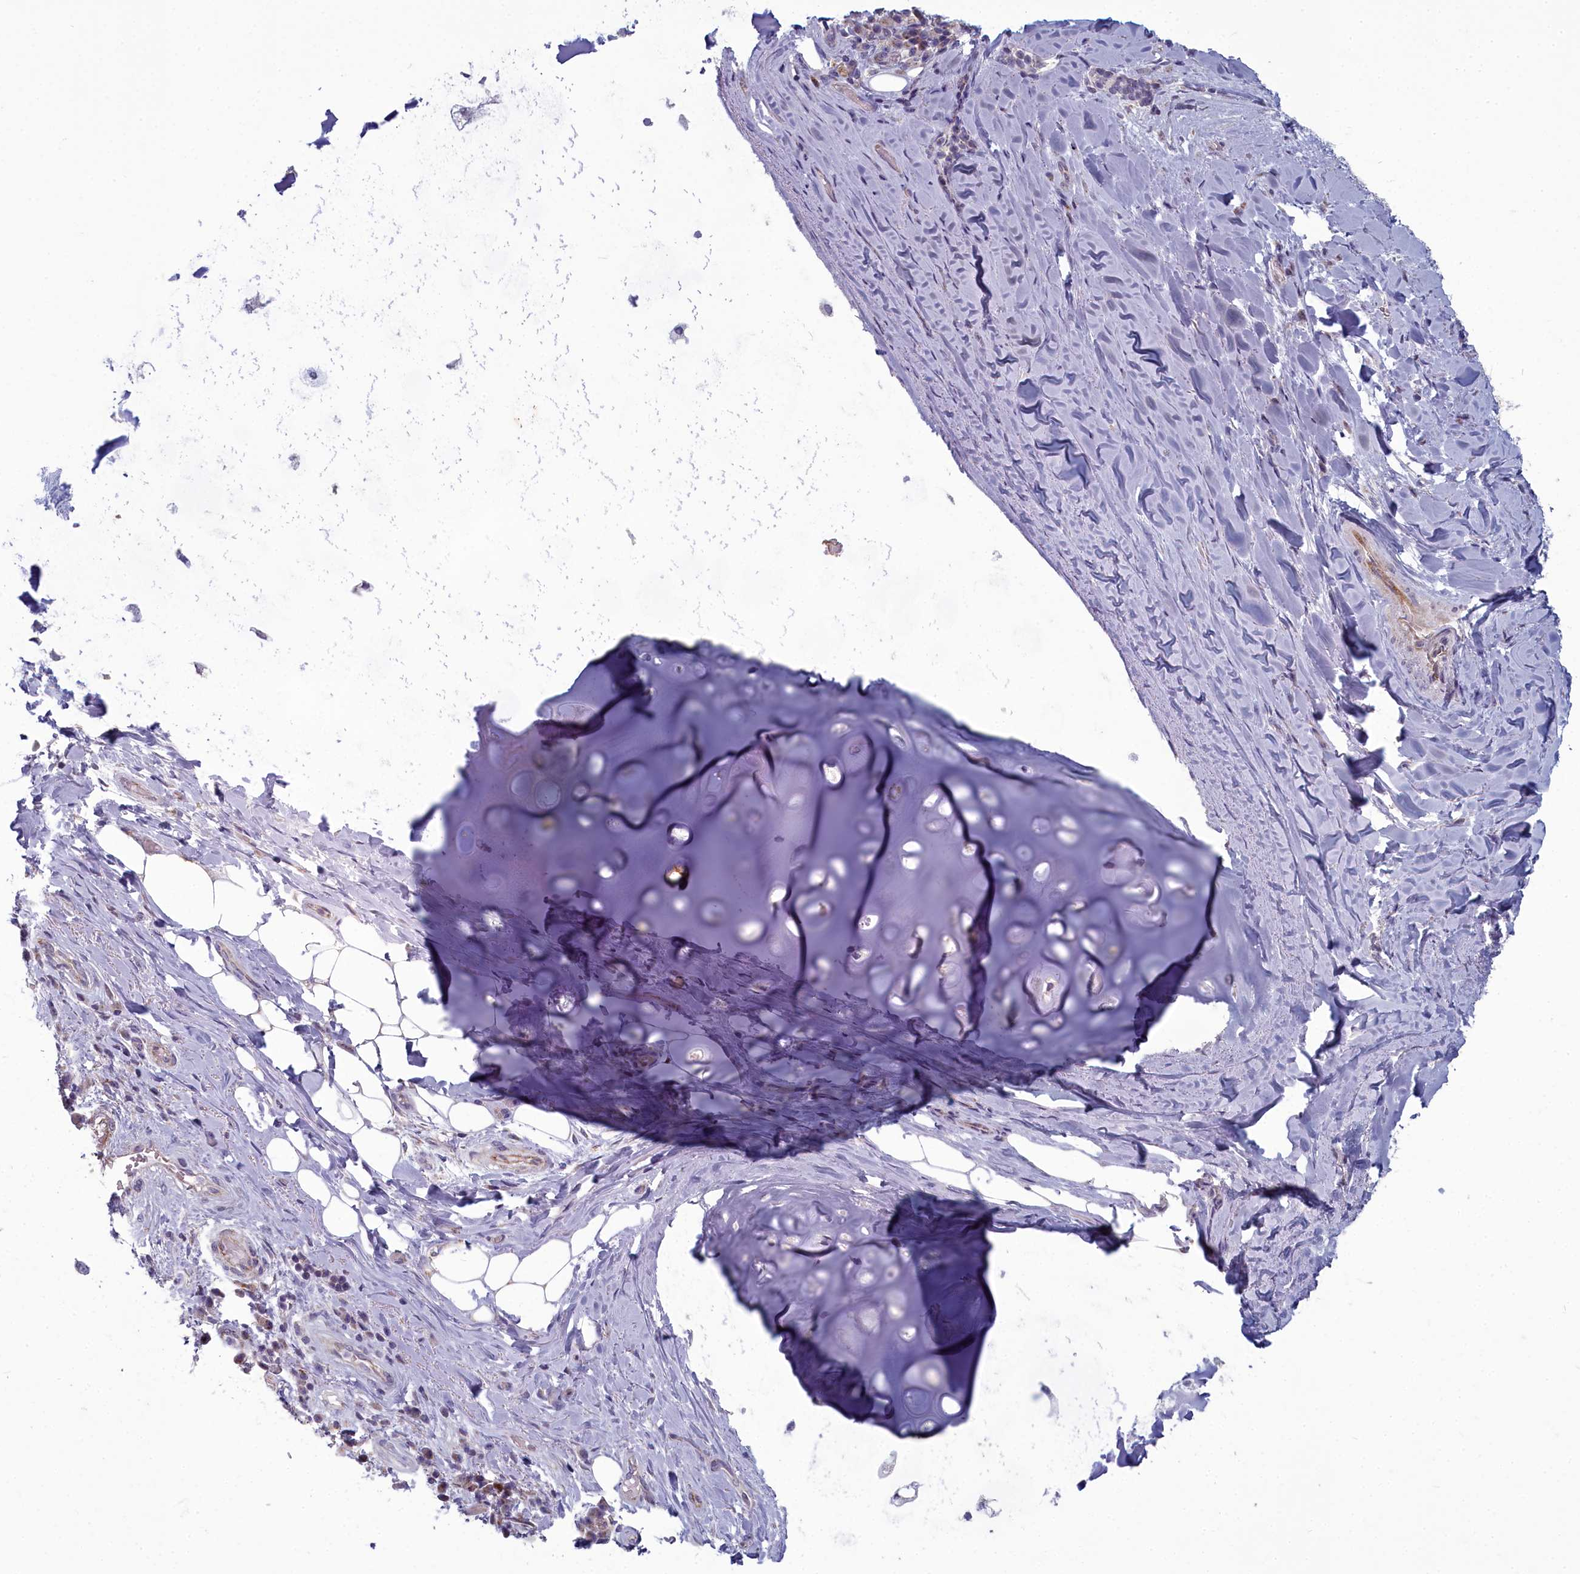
{"staining": {"intensity": "negative", "quantity": "none", "location": "none"}, "tissue": "adipose tissue", "cell_type": "Adipocytes", "image_type": "normal", "snomed": [{"axis": "morphology", "description": "Normal tissue, NOS"}, {"axis": "morphology", "description": "Squamous cell carcinoma, NOS"}, {"axis": "topography", "description": "Bronchus"}, {"axis": "topography", "description": "Lung"}], "caption": "Human adipose tissue stained for a protein using immunohistochemistry (IHC) demonstrates no positivity in adipocytes.", "gene": "INSYN2A", "patient": {"sex": "male", "age": 64}}